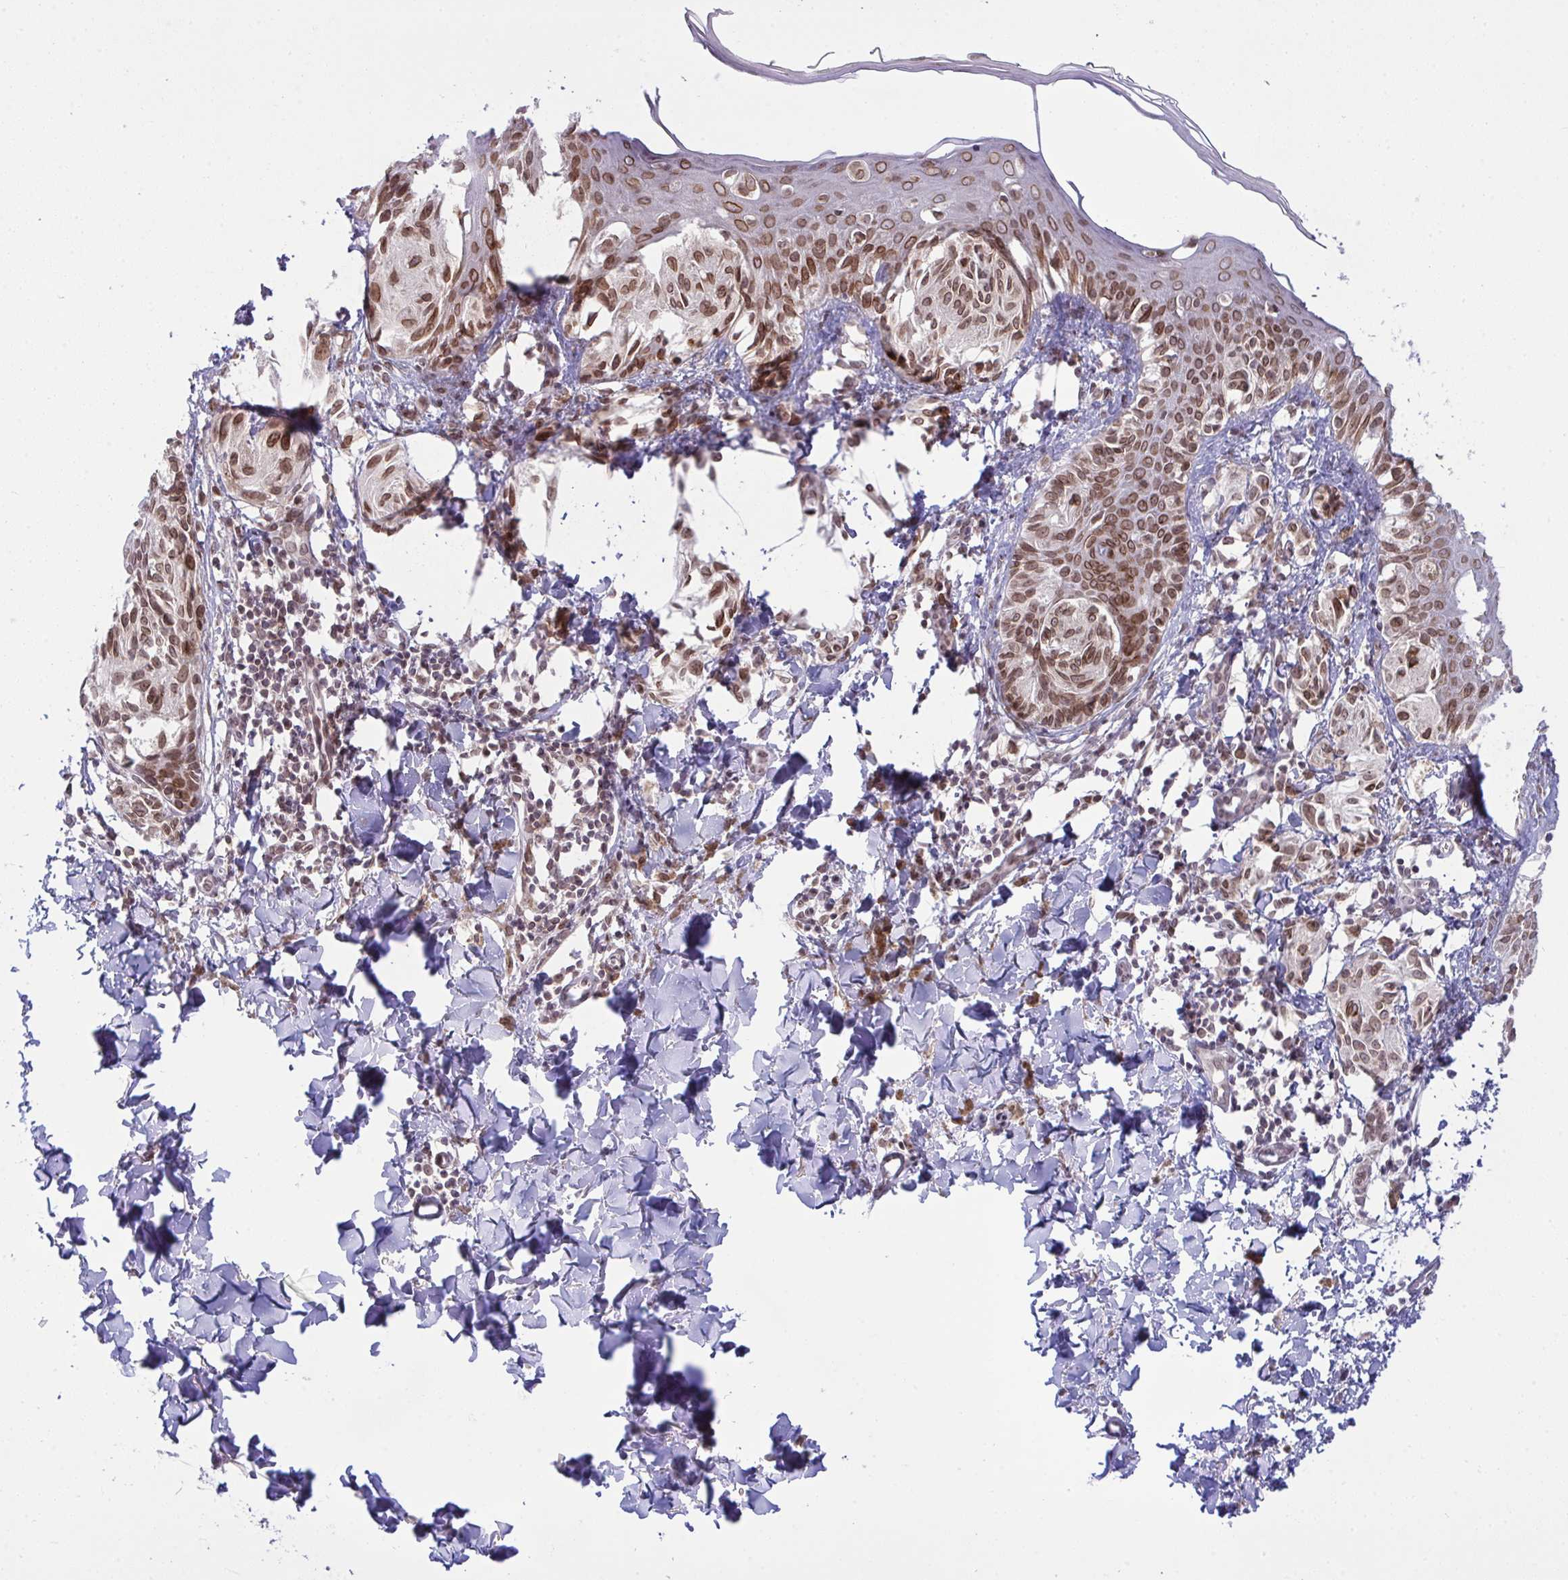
{"staining": {"intensity": "moderate", "quantity": ">75%", "location": "cytoplasmic/membranous,nuclear"}, "tissue": "melanoma", "cell_type": "Tumor cells", "image_type": "cancer", "snomed": [{"axis": "morphology", "description": "Malignant melanoma, NOS"}, {"axis": "topography", "description": "Skin"}], "caption": "Melanoma stained for a protein reveals moderate cytoplasmic/membranous and nuclear positivity in tumor cells. The staining was performed using DAB (3,3'-diaminobenzidine), with brown indicating positive protein expression. Nuclei are stained blue with hematoxylin.", "gene": "RANBP2", "patient": {"sex": "female", "age": 38}}